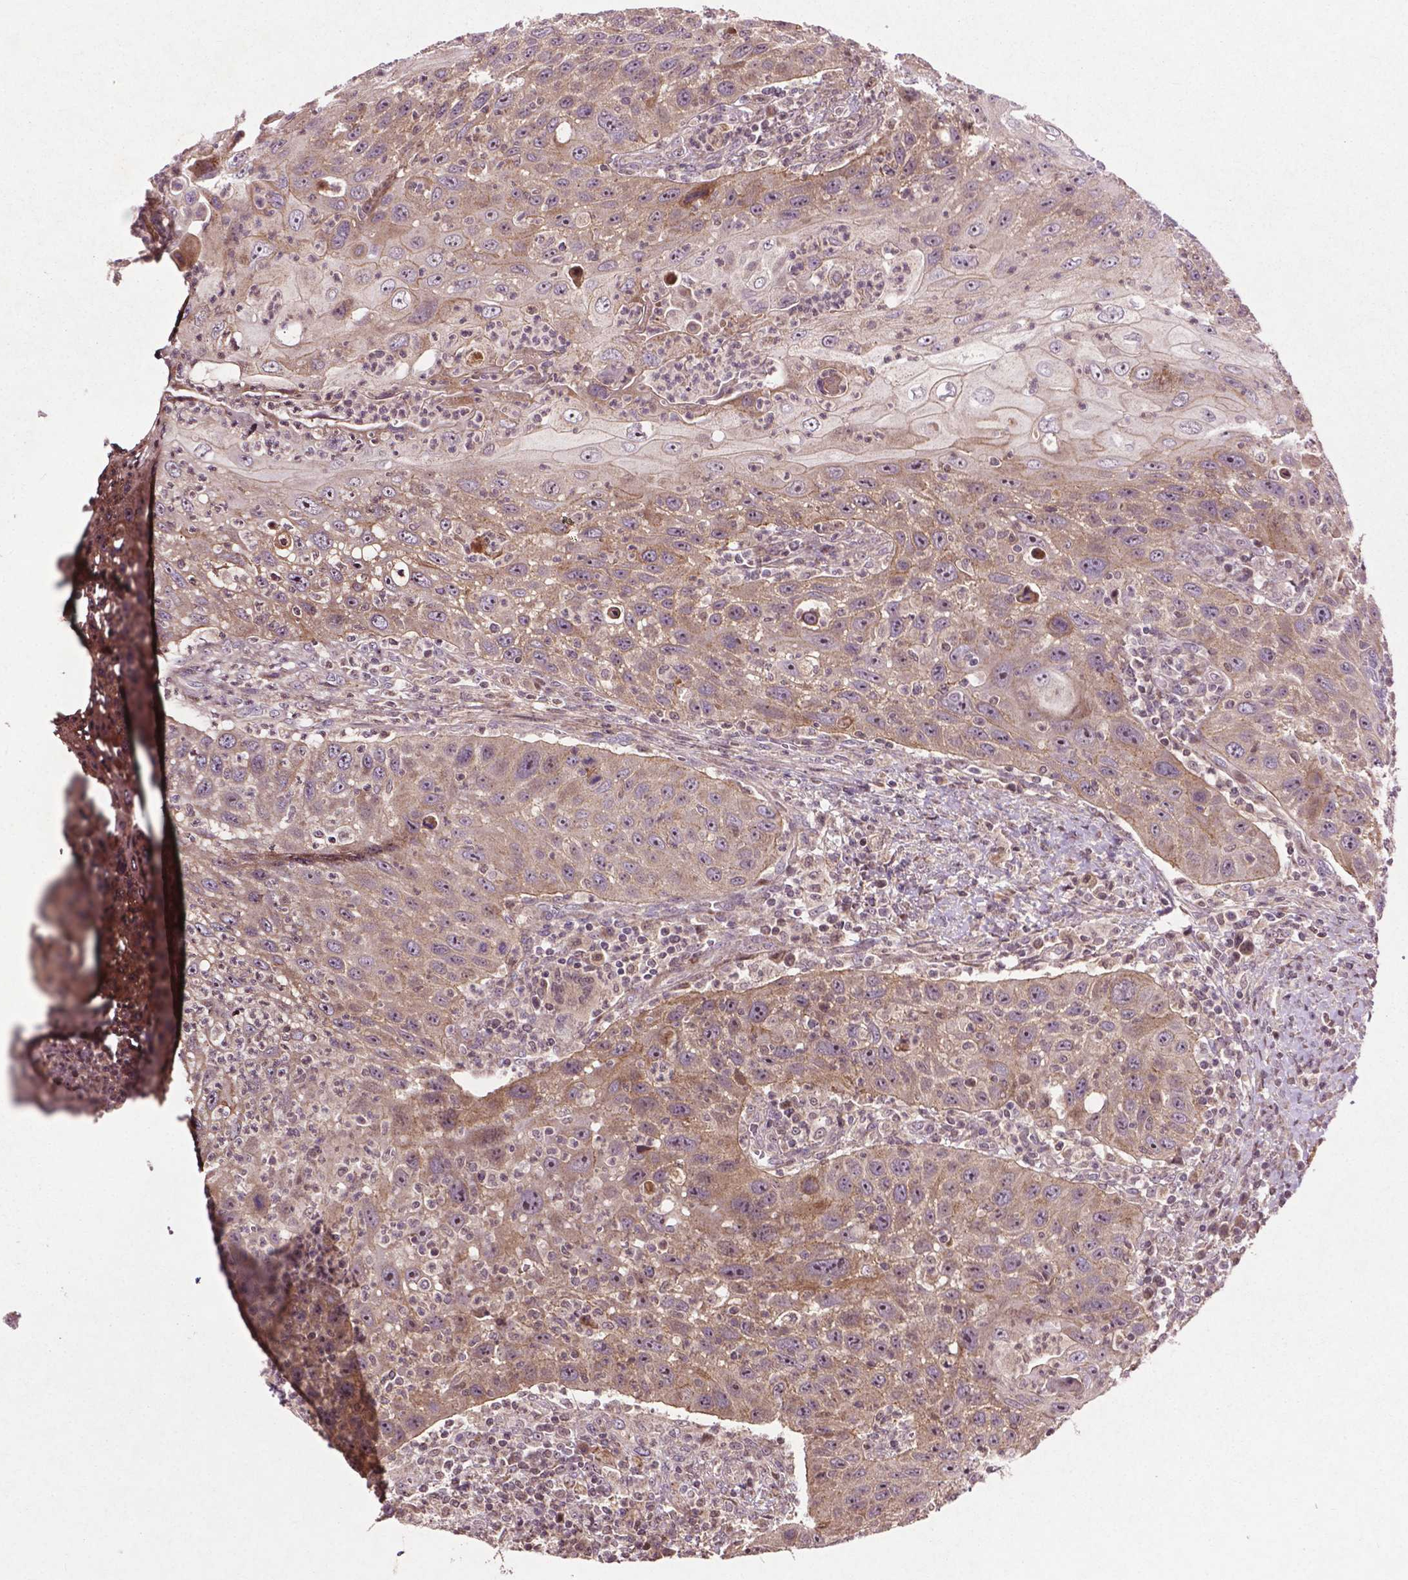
{"staining": {"intensity": "moderate", "quantity": "25%-75%", "location": "cytoplasmic/membranous"}, "tissue": "head and neck cancer", "cell_type": "Tumor cells", "image_type": "cancer", "snomed": [{"axis": "morphology", "description": "Squamous cell carcinoma, NOS"}, {"axis": "topography", "description": "Head-Neck"}], "caption": "A high-resolution image shows immunohistochemistry staining of squamous cell carcinoma (head and neck), which reveals moderate cytoplasmic/membranous staining in about 25%-75% of tumor cells. Nuclei are stained in blue.", "gene": "B3GALNT2", "patient": {"sex": "male", "age": 69}}